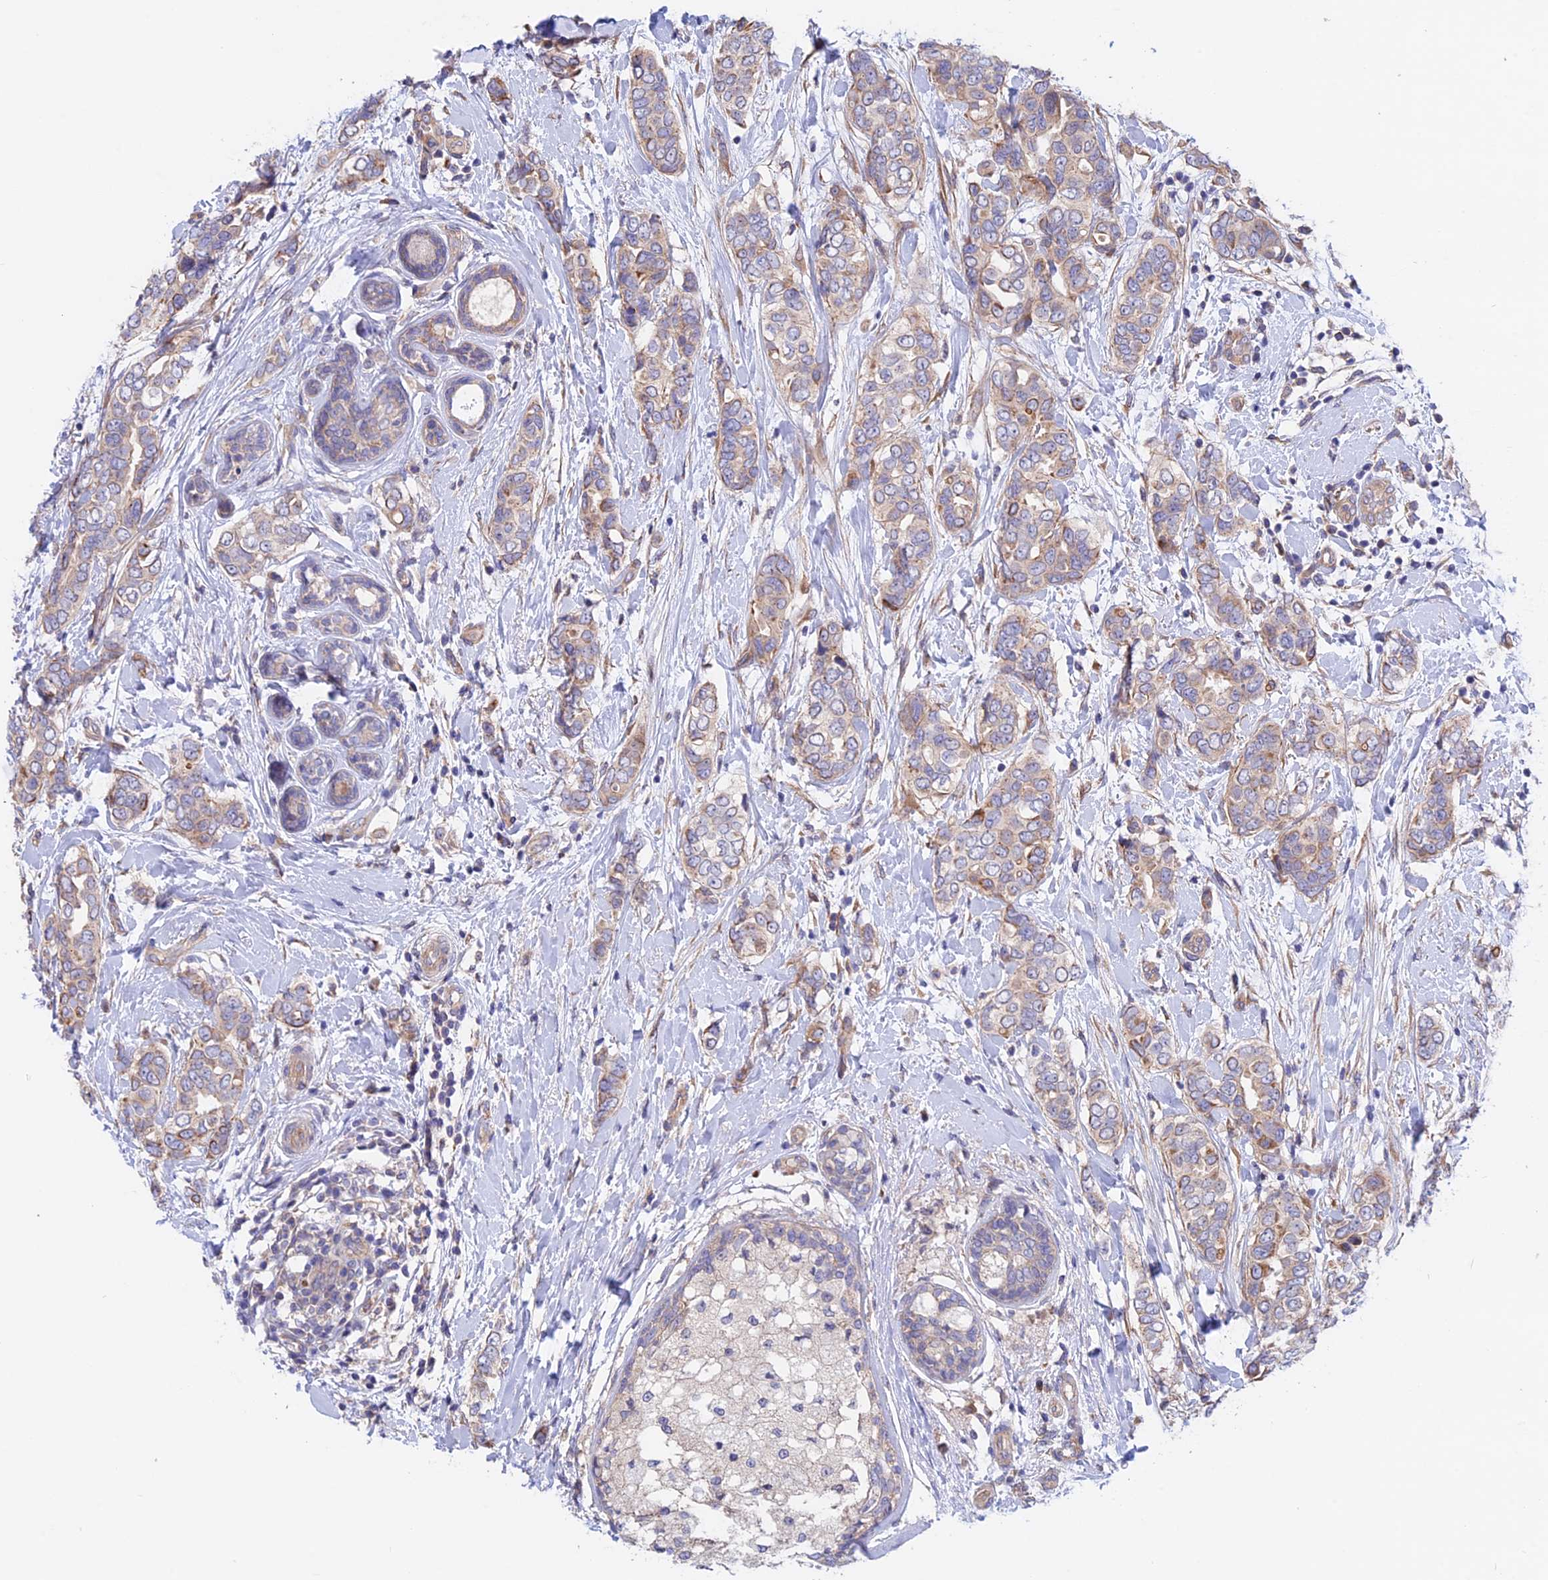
{"staining": {"intensity": "weak", "quantity": "25%-75%", "location": "cytoplasmic/membranous"}, "tissue": "breast cancer", "cell_type": "Tumor cells", "image_type": "cancer", "snomed": [{"axis": "morphology", "description": "Lobular carcinoma"}, {"axis": "topography", "description": "Breast"}], "caption": "Breast lobular carcinoma stained with a brown dye exhibits weak cytoplasmic/membranous positive staining in approximately 25%-75% of tumor cells.", "gene": "HYCC1", "patient": {"sex": "female", "age": 51}}